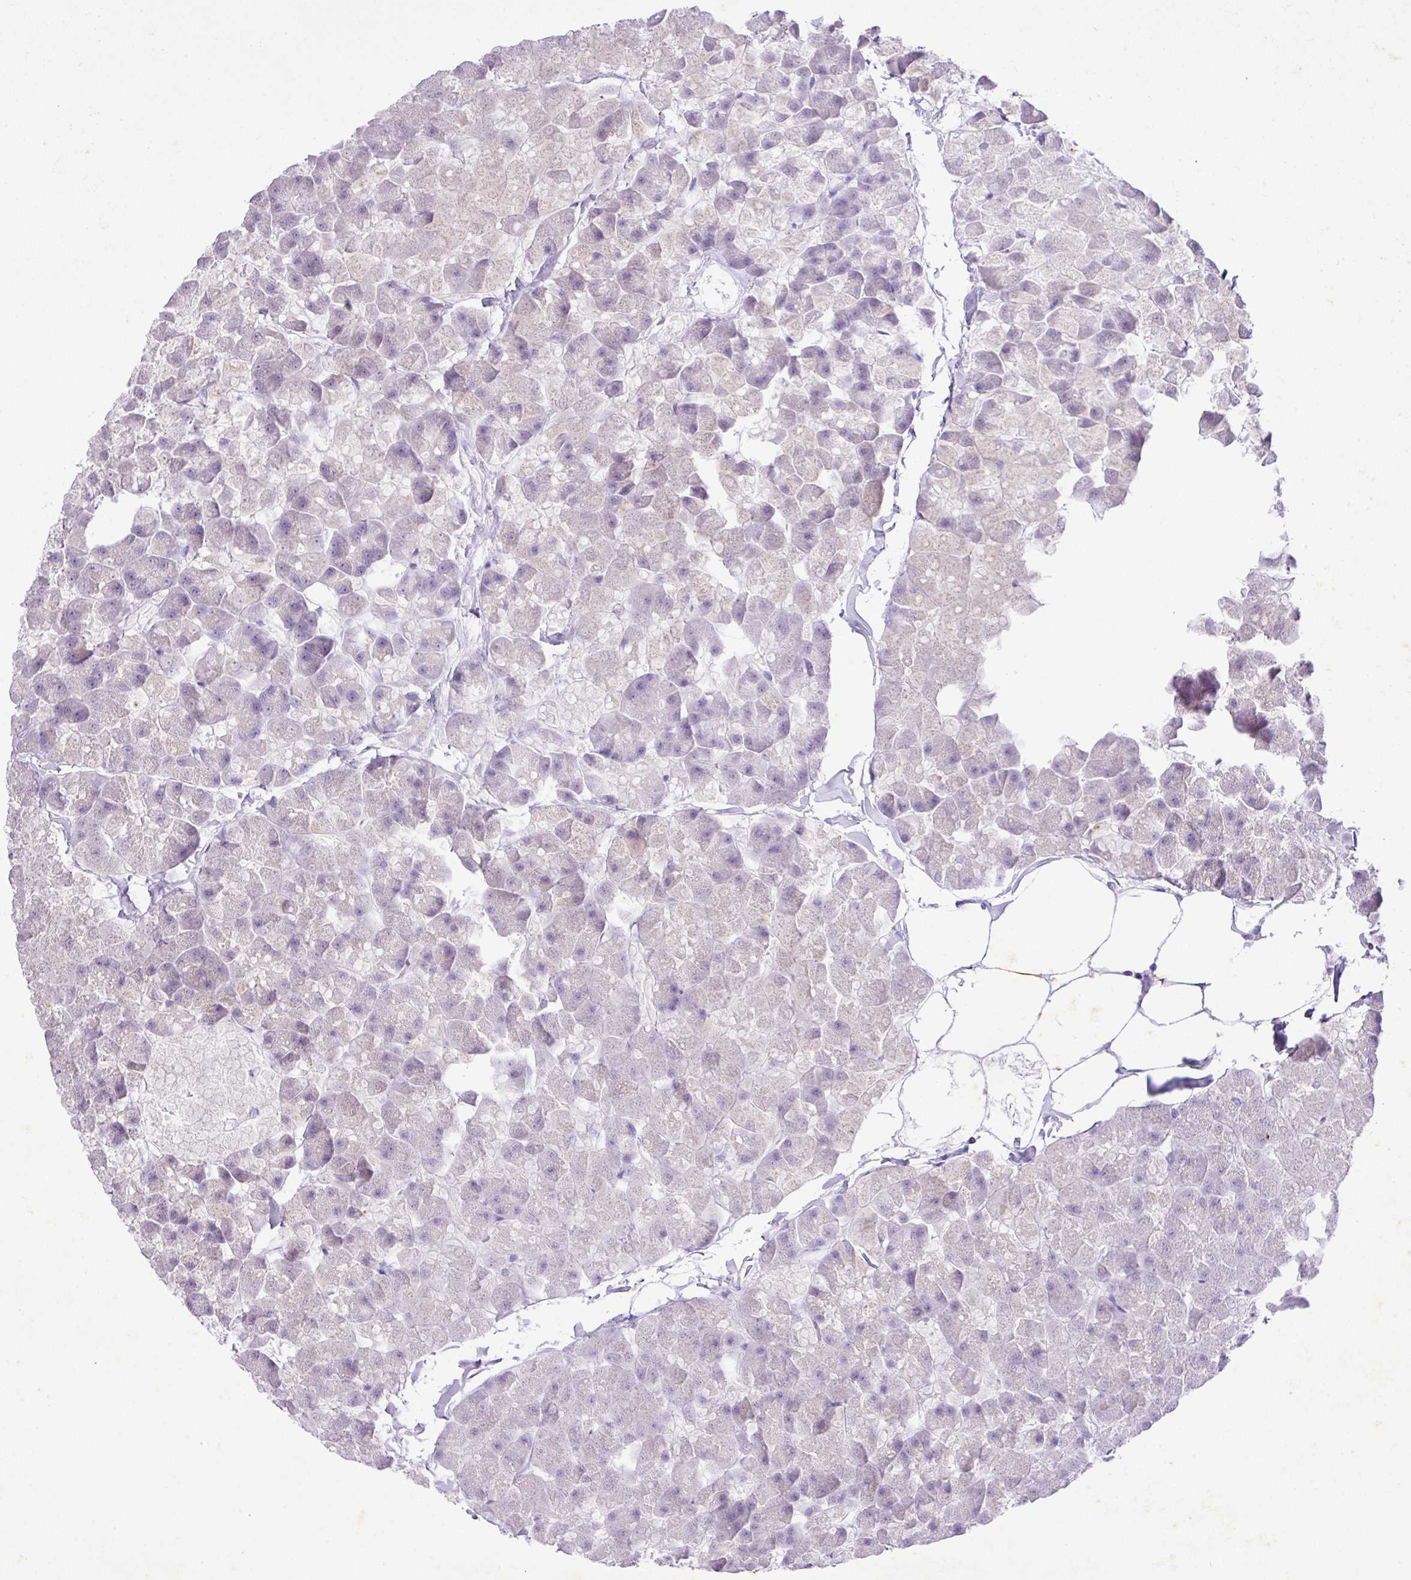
{"staining": {"intensity": "negative", "quantity": "none", "location": "none"}, "tissue": "pancreas", "cell_type": "Exocrine glandular cells", "image_type": "normal", "snomed": [{"axis": "morphology", "description": "Normal tissue, NOS"}, {"axis": "topography", "description": "Pancreas"}], "caption": "Human pancreas stained for a protein using immunohistochemistry (IHC) displays no staining in exocrine glandular cells.", "gene": "KCNJ11", "patient": {"sex": "male", "age": 35}}